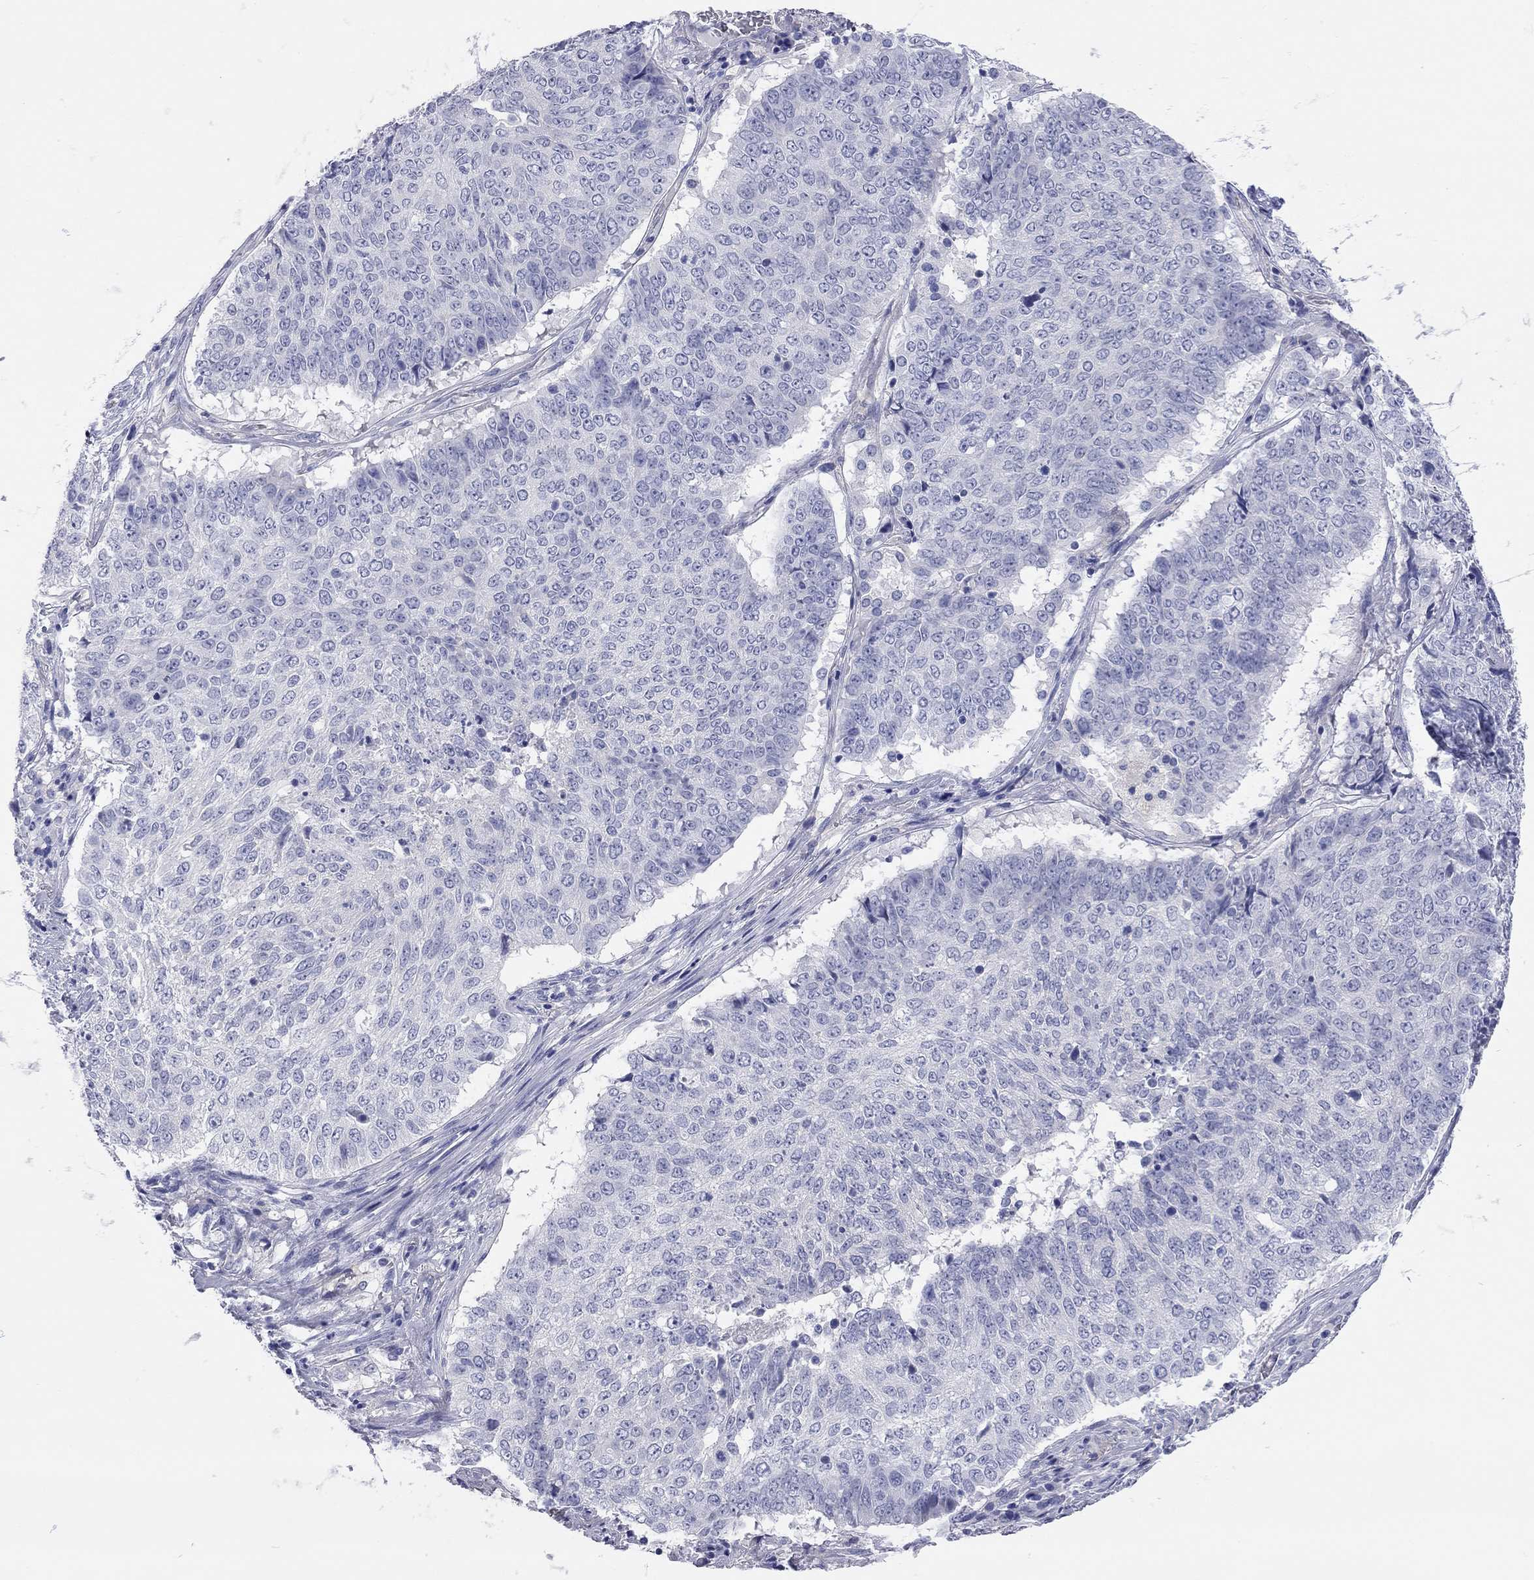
{"staining": {"intensity": "negative", "quantity": "none", "location": "none"}, "tissue": "lung cancer", "cell_type": "Tumor cells", "image_type": "cancer", "snomed": [{"axis": "morphology", "description": "Squamous cell carcinoma, NOS"}, {"axis": "topography", "description": "Lung"}], "caption": "High power microscopy image of an IHC image of lung cancer, revealing no significant positivity in tumor cells.", "gene": "TMEM221", "patient": {"sex": "male", "age": 64}}